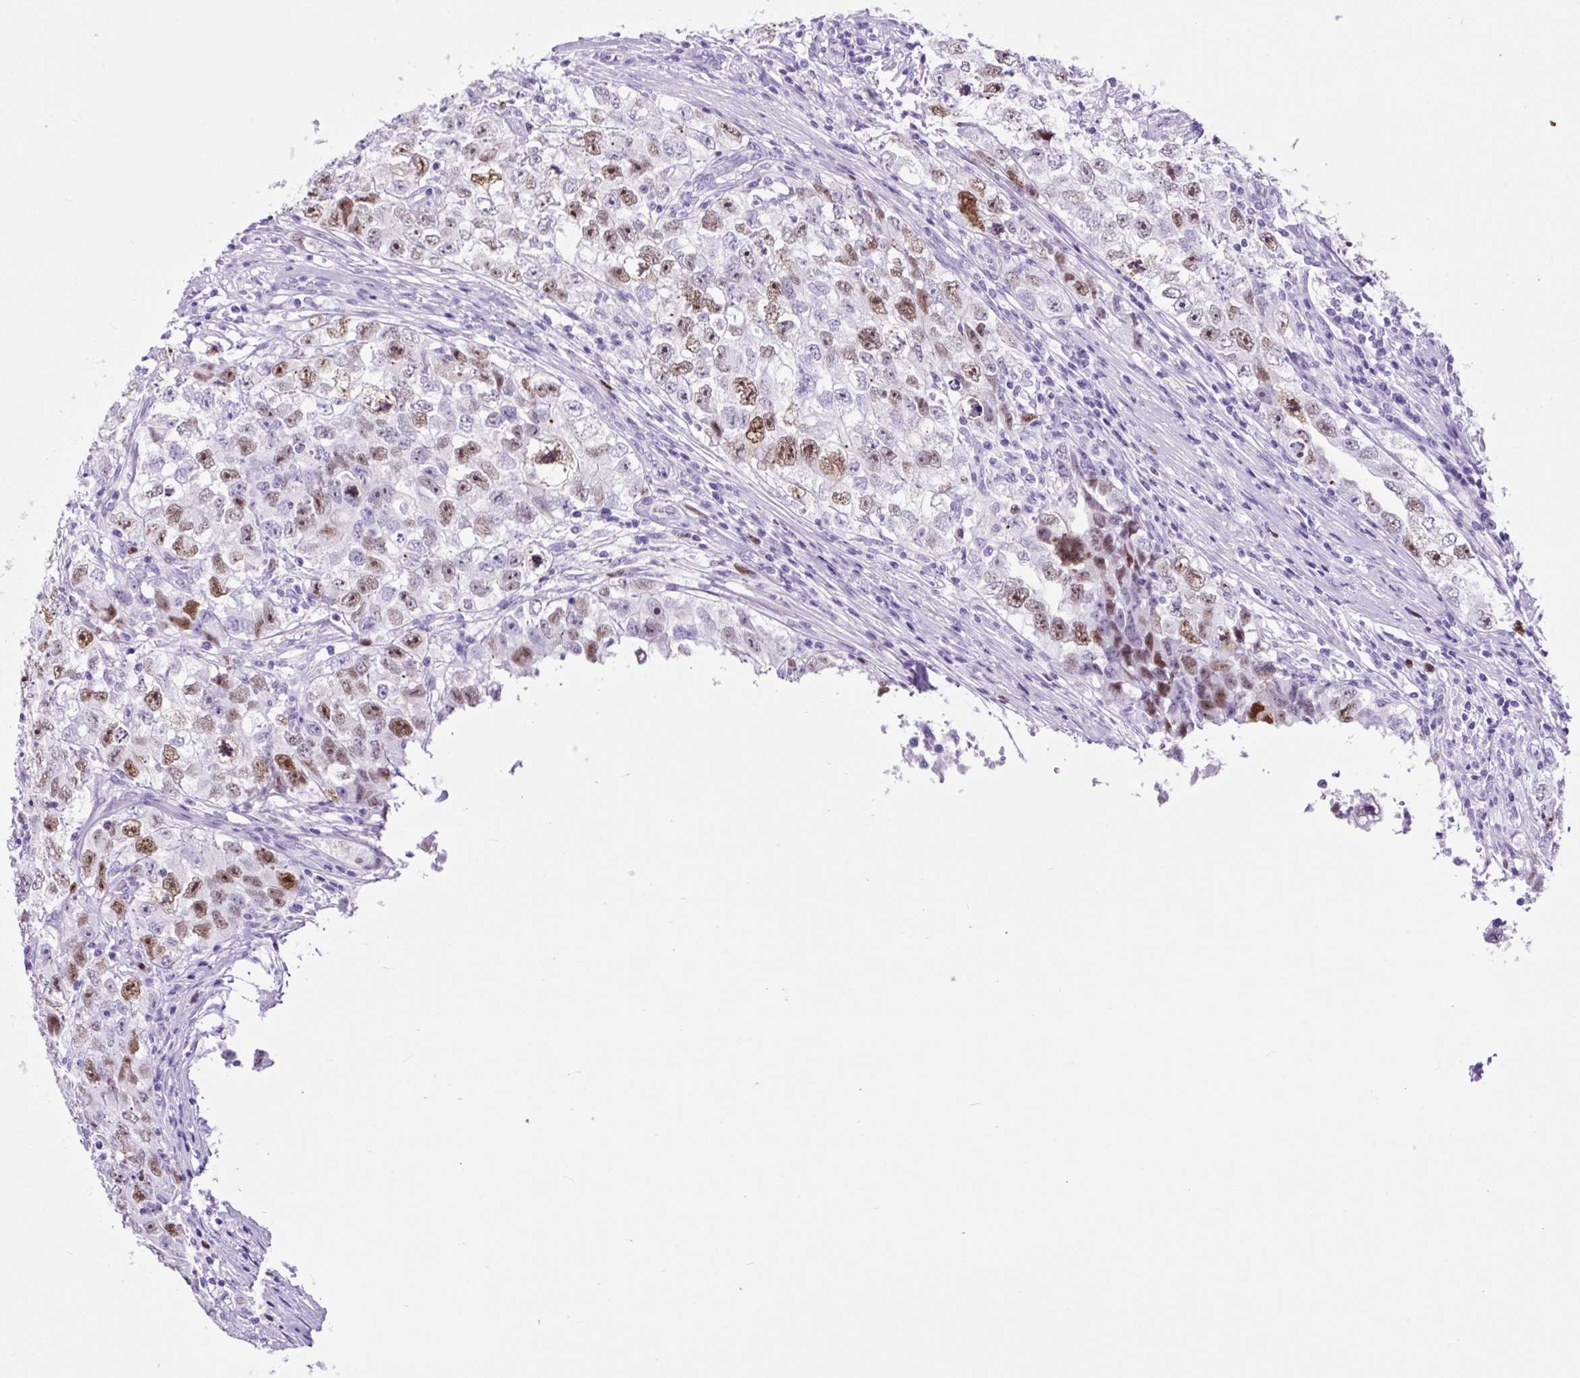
{"staining": {"intensity": "moderate", "quantity": "<25%", "location": "nuclear"}, "tissue": "testis cancer", "cell_type": "Tumor cells", "image_type": "cancer", "snomed": [{"axis": "morphology", "description": "Seminoma, NOS"}, {"axis": "morphology", "description": "Carcinoma, Embryonal, NOS"}, {"axis": "topography", "description": "Testis"}], "caption": "DAB (3,3'-diaminobenzidine) immunohistochemical staining of human testis cancer demonstrates moderate nuclear protein expression in about <25% of tumor cells.", "gene": "RACGAP1", "patient": {"sex": "male", "age": 43}}